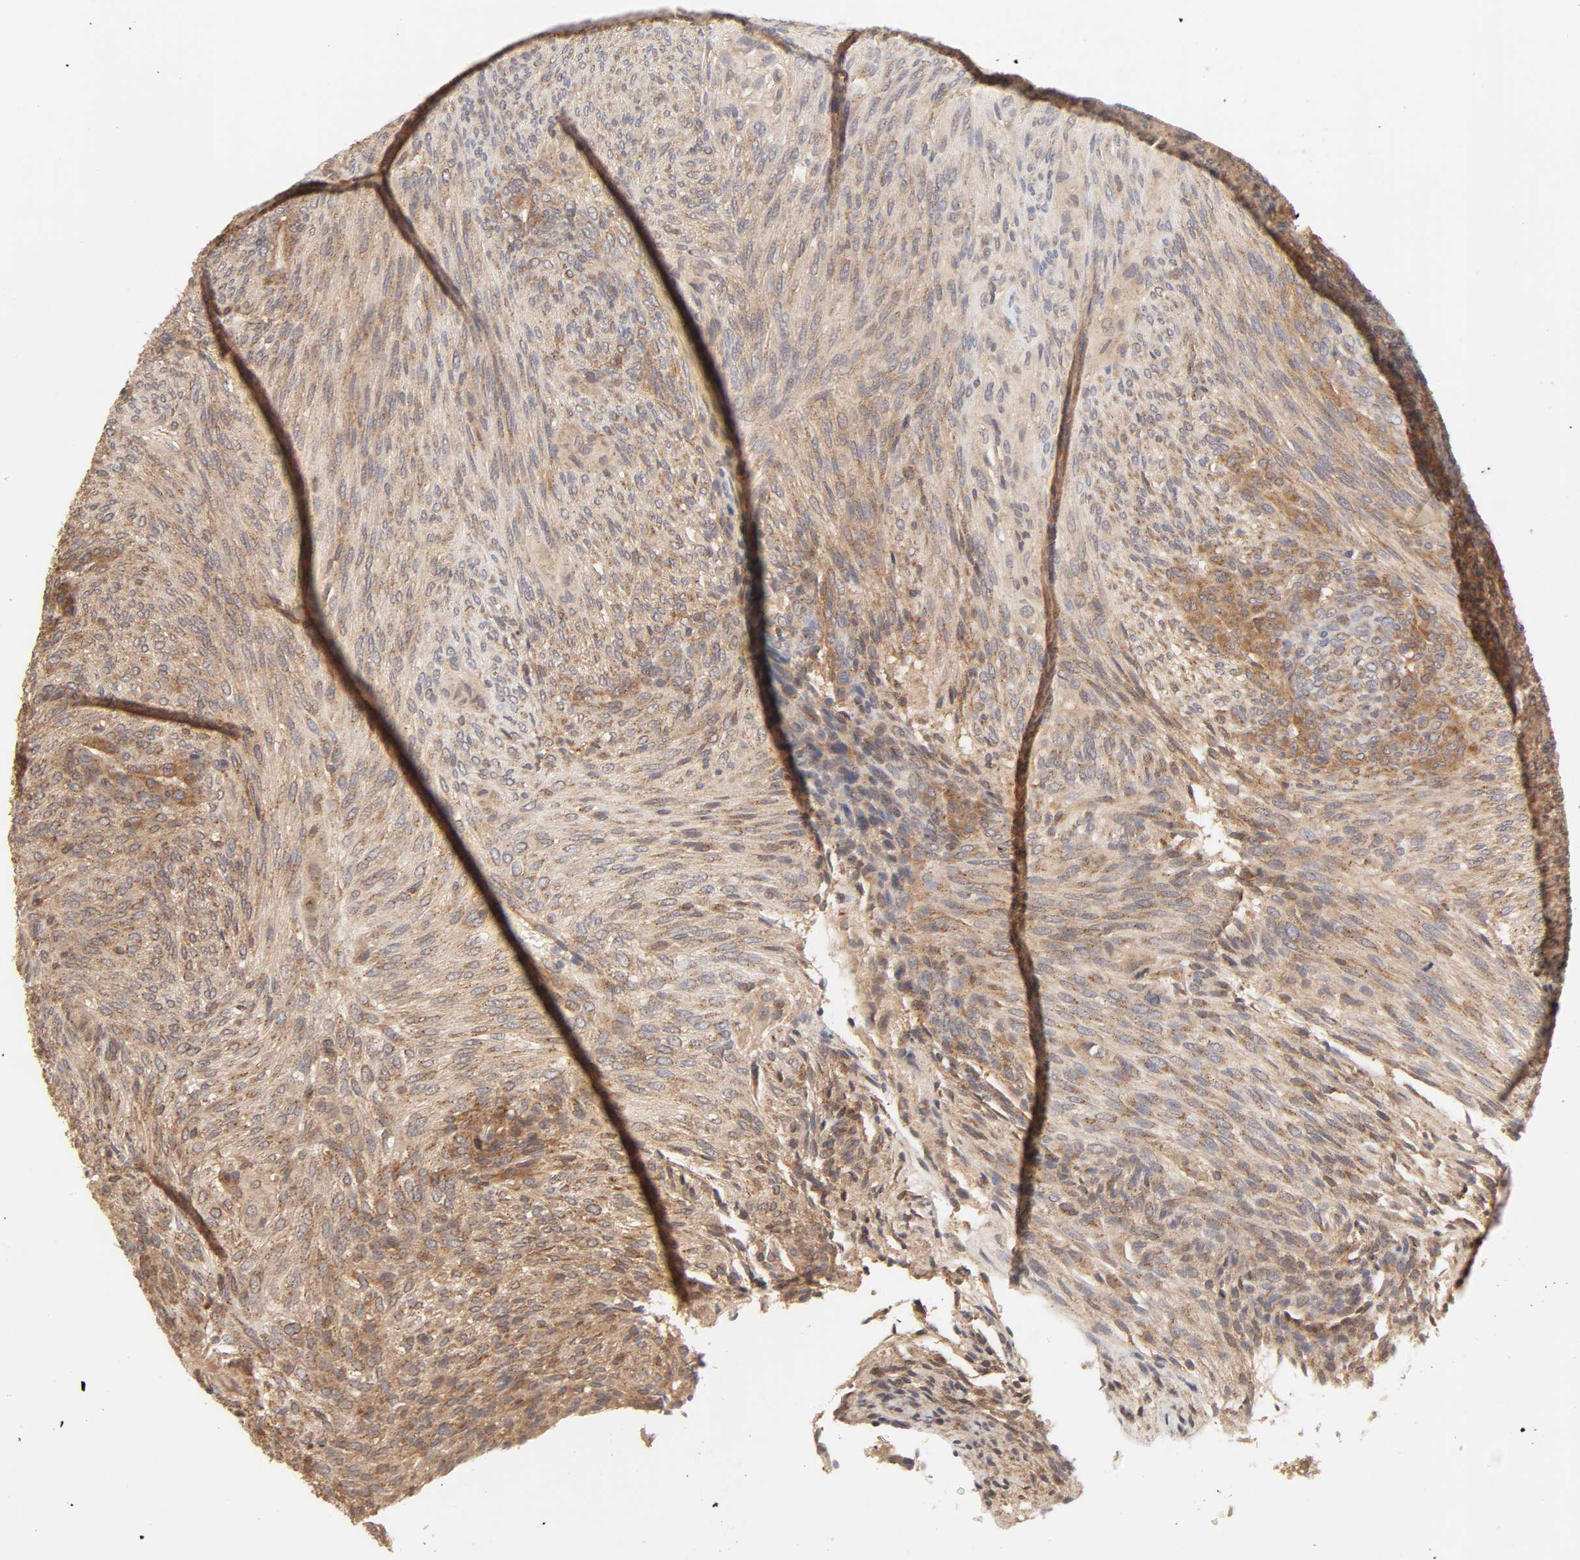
{"staining": {"intensity": "strong", "quantity": ">75%", "location": "cytoplasmic/membranous"}, "tissue": "glioma", "cell_type": "Tumor cells", "image_type": "cancer", "snomed": [{"axis": "morphology", "description": "Glioma, malignant, High grade"}, {"axis": "topography", "description": "Cerebral cortex"}], "caption": "Immunohistochemical staining of human malignant glioma (high-grade) exhibits strong cytoplasmic/membranous protein positivity in about >75% of tumor cells.", "gene": "EPS8", "patient": {"sex": "female", "age": 55}}